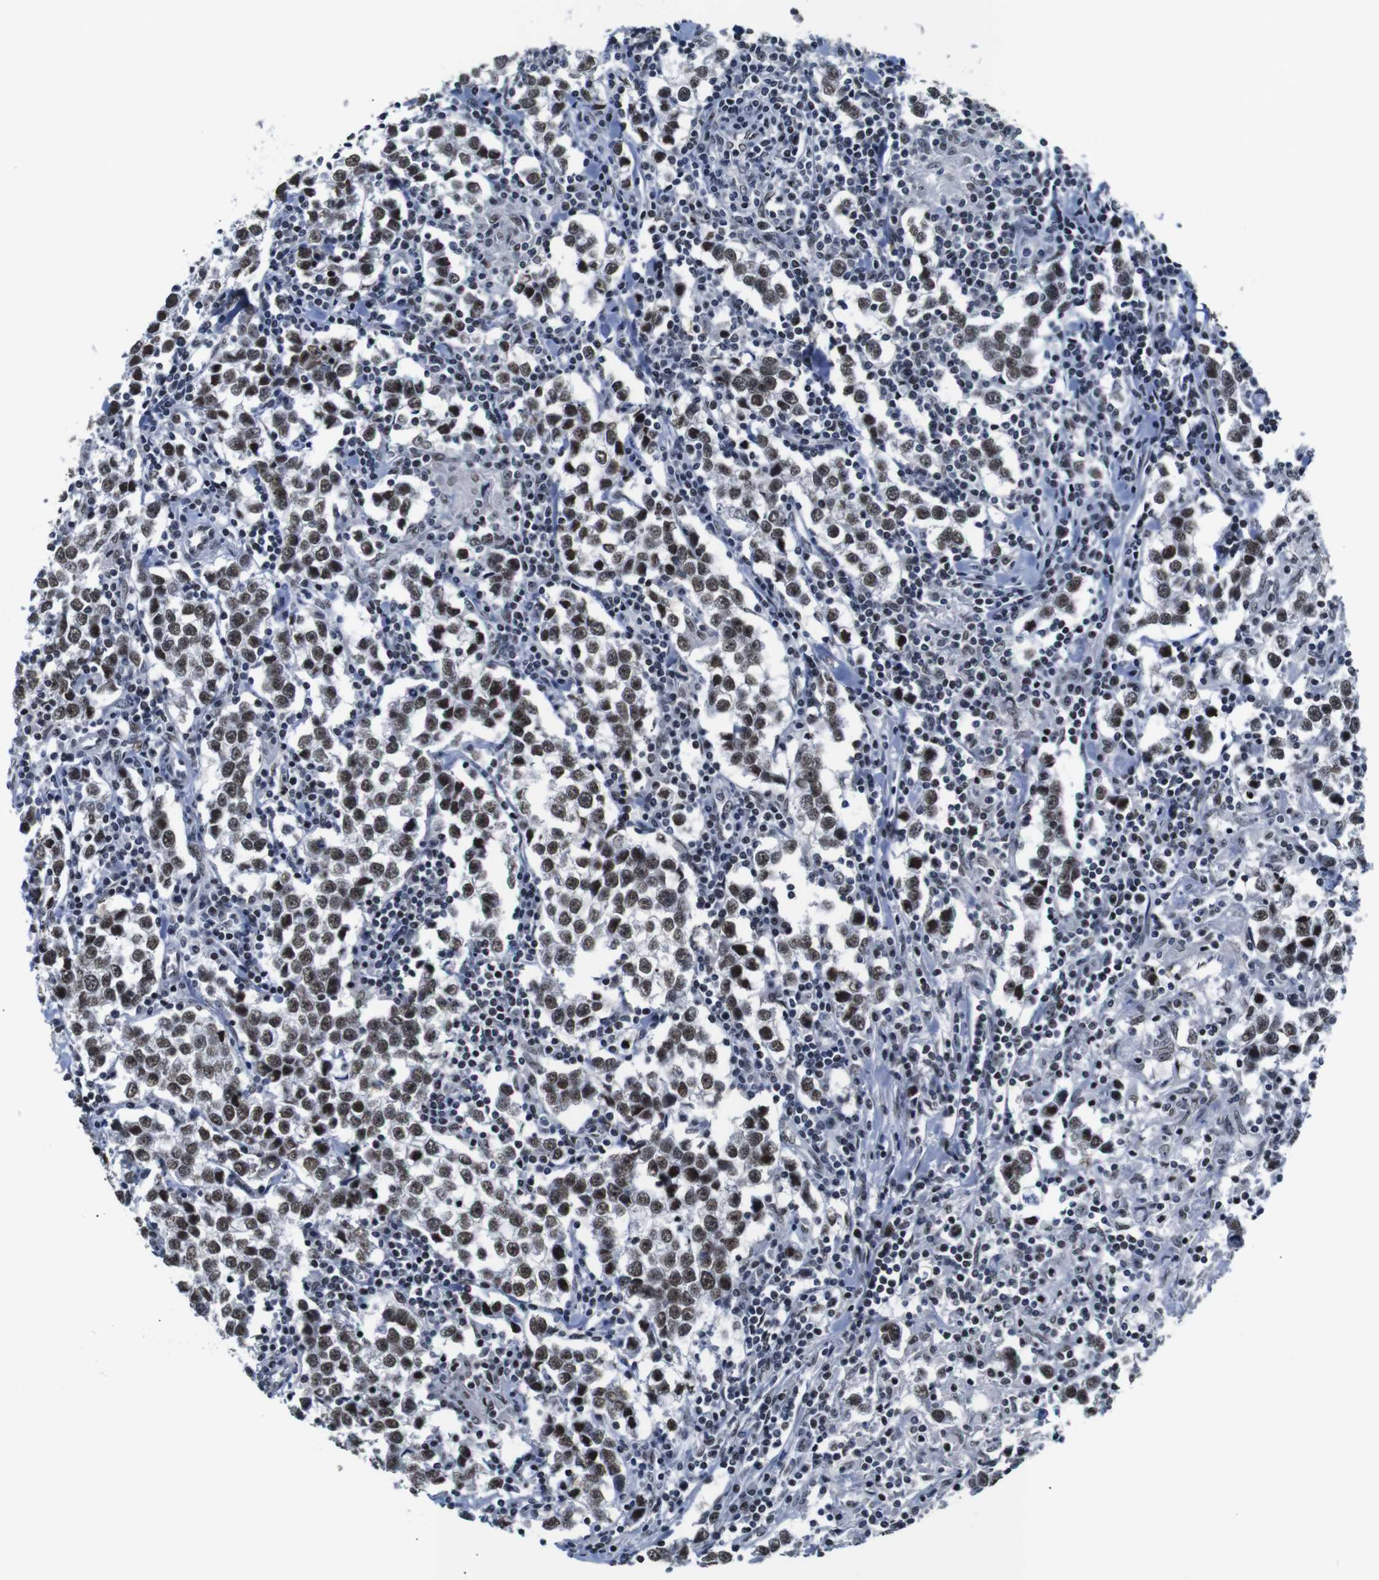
{"staining": {"intensity": "moderate", "quantity": ">75%", "location": "nuclear"}, "tissue": "testis cancer", "cell_type": "Tumor cells", "image_type": "cancer", "snomed": [{"axis": "morphology", "description": "Seminoma, NOS"}, {"axis": "morphology", "description": "Carcinoma, Embryonal, NOS"}, {"axis": "topography", "description": "Testis"}], "caption": "This is an image of IHC staining of testis cancer (seminoma), which shows moderate staining in the nuclear of tumor cells.", "gene": "ILDR2", "patient": {"sex": "male", "age": 36}}